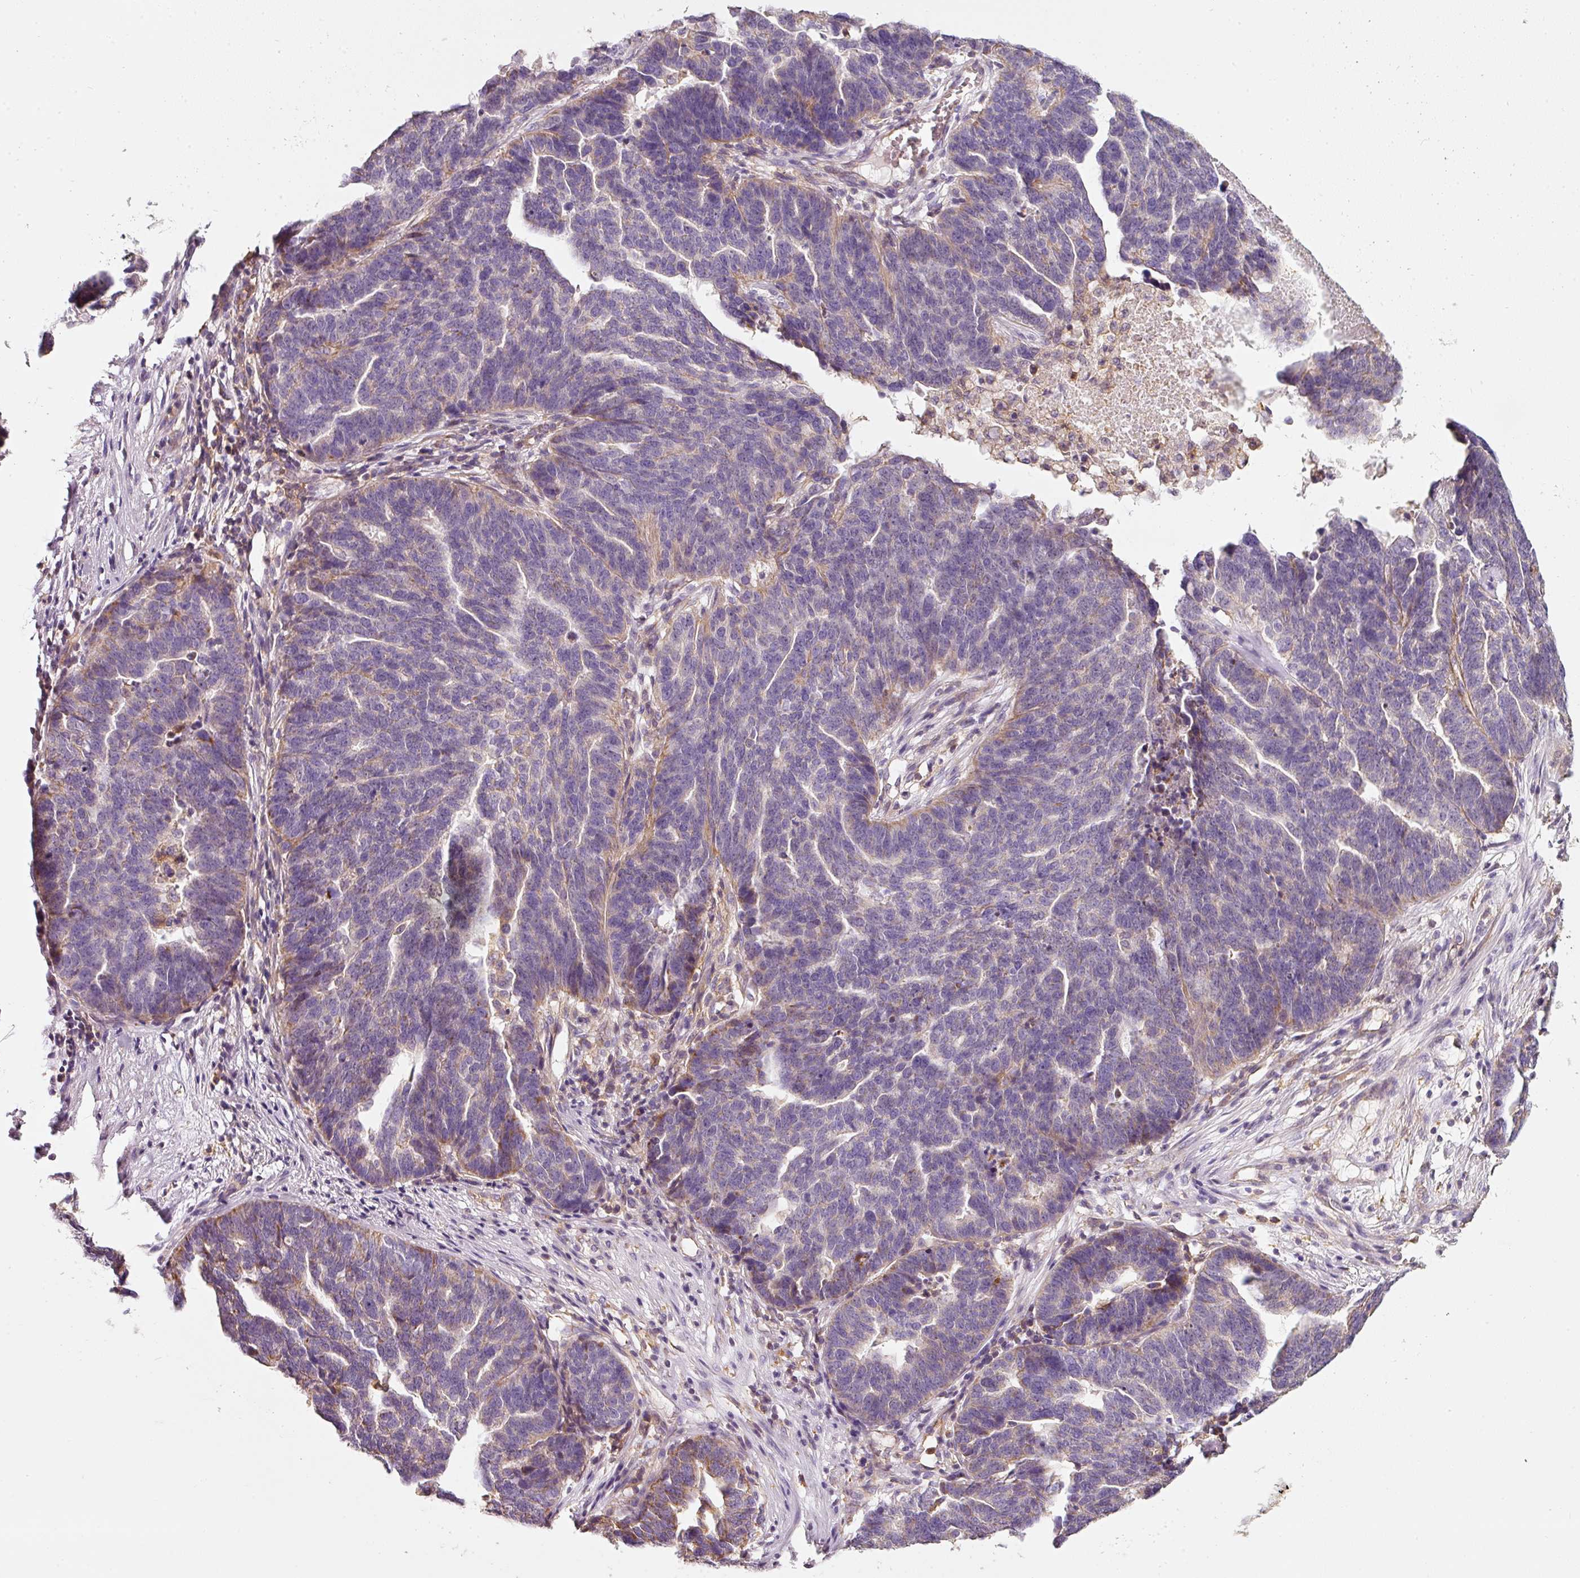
{"staining": {"intensity": "weak", "quantity": "<25%", "location": "cytoplasmic/membranous"}, "tissue": "ovarian cancer", "cell_type": "Tumor cells", "image_type": "cancer", "snomed": [{"axis": "morphology", "description": "Cystadenocarcinoma, serous, NOS"}, {"axis": "topography", "description": "Ovary"}], "caption": "A high-resolution photomicrograph shows immunohistochemistry (IHC) staining of ovarian serous cystadenocarcinoma, which reveals no significant staining in tumor cells.", "gene": "IQGAP2", "patient": {"sex": "female", "age": 59}}